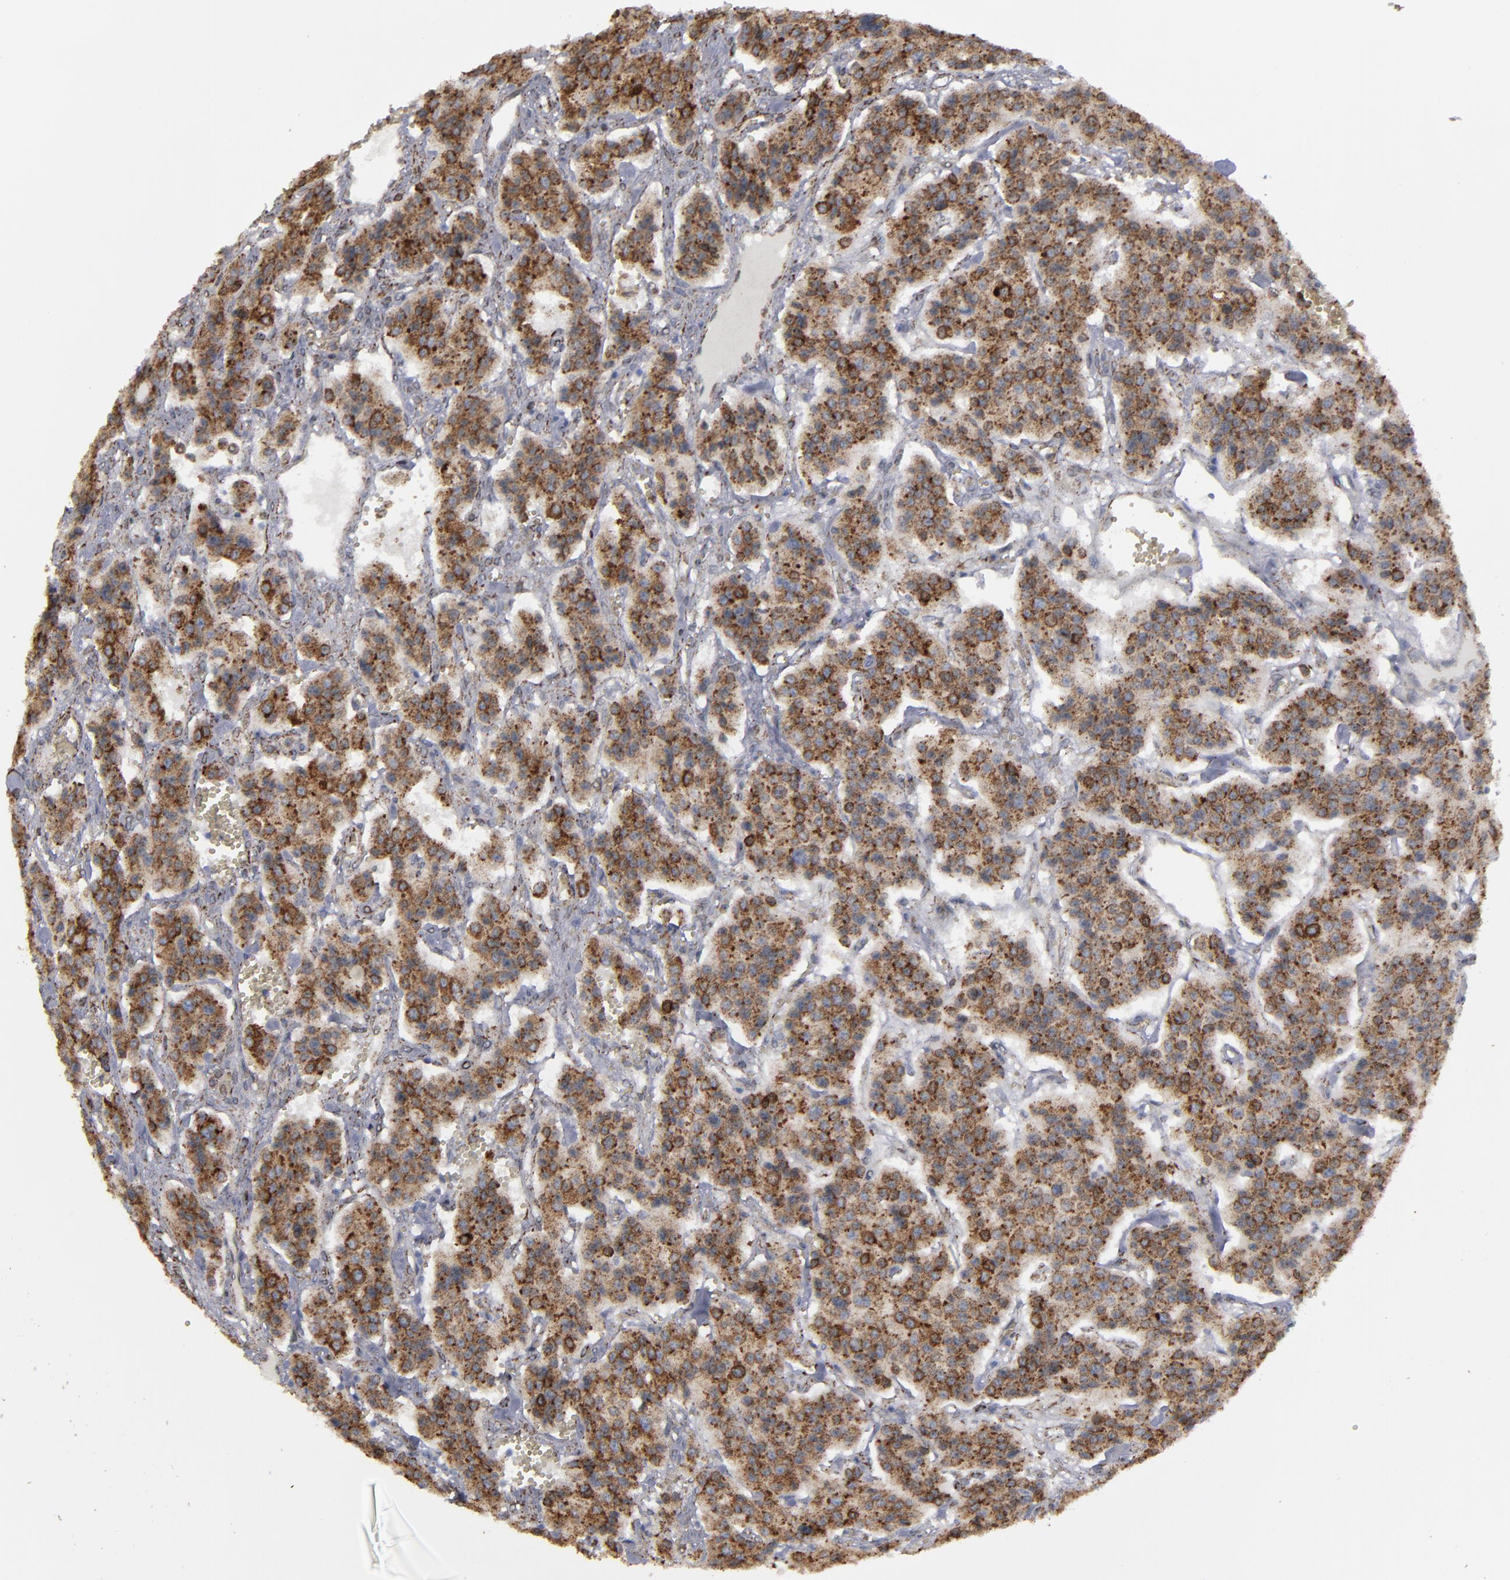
{"staining": {"intensity": "strong", "quantity": ">75%", "location": "cytoplasmic/membranous"}, "tissue": "carcinoid", "cell_type": "Tumor cells", "image_type": "cancer", "snomed": [{"axis": "morphology", "description": "Carcinoid, malignant, NOS"}, {"axis": "topography", "description": "Small intestine"}], "caption": "Tumor cells reveal strong cytoplasmic/membranous expression in about >75% of cells in carcinoid. Nuclei are stained in blue.", "gene": "ERLIN2", "patient": {"sex": "male", "age": 52}}